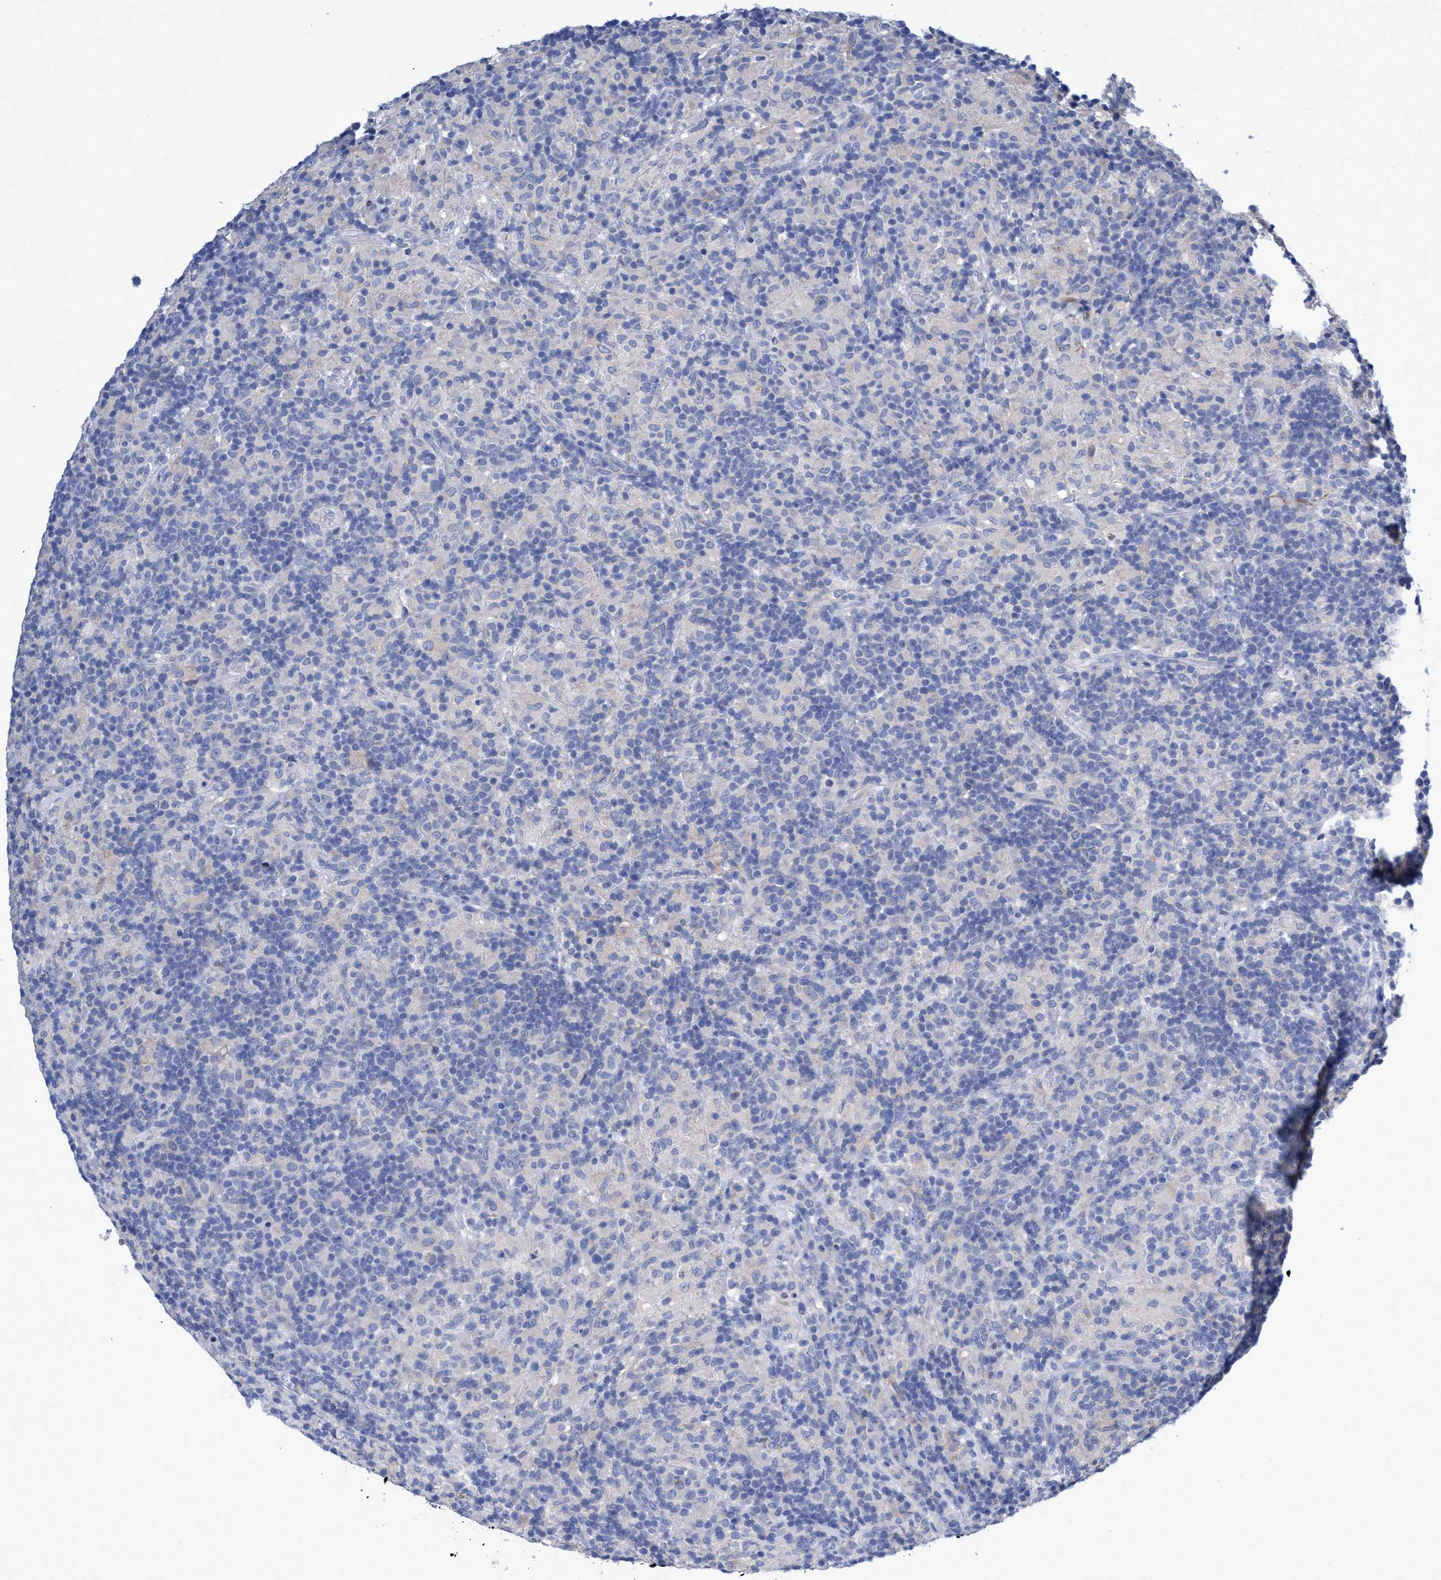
{"staining": {"intensity": "negative", "quantity": "none", "location": "none"}, "tissue": "lymphoma", "cell_type": "Tumor cells", "image_type": "cancer", "snomed": [{"axis": "morphology", "description": "Hodgkin's disease, NOS"}, {"axis": "topography", "description": "Lymph node"}], "caption": "Human lymphoma stained for a protein using immunohistochemistry exhibits no positivity in tumor cells.", "gene": "SVEP1", "patient": {"sex": "male", "age": 70}}